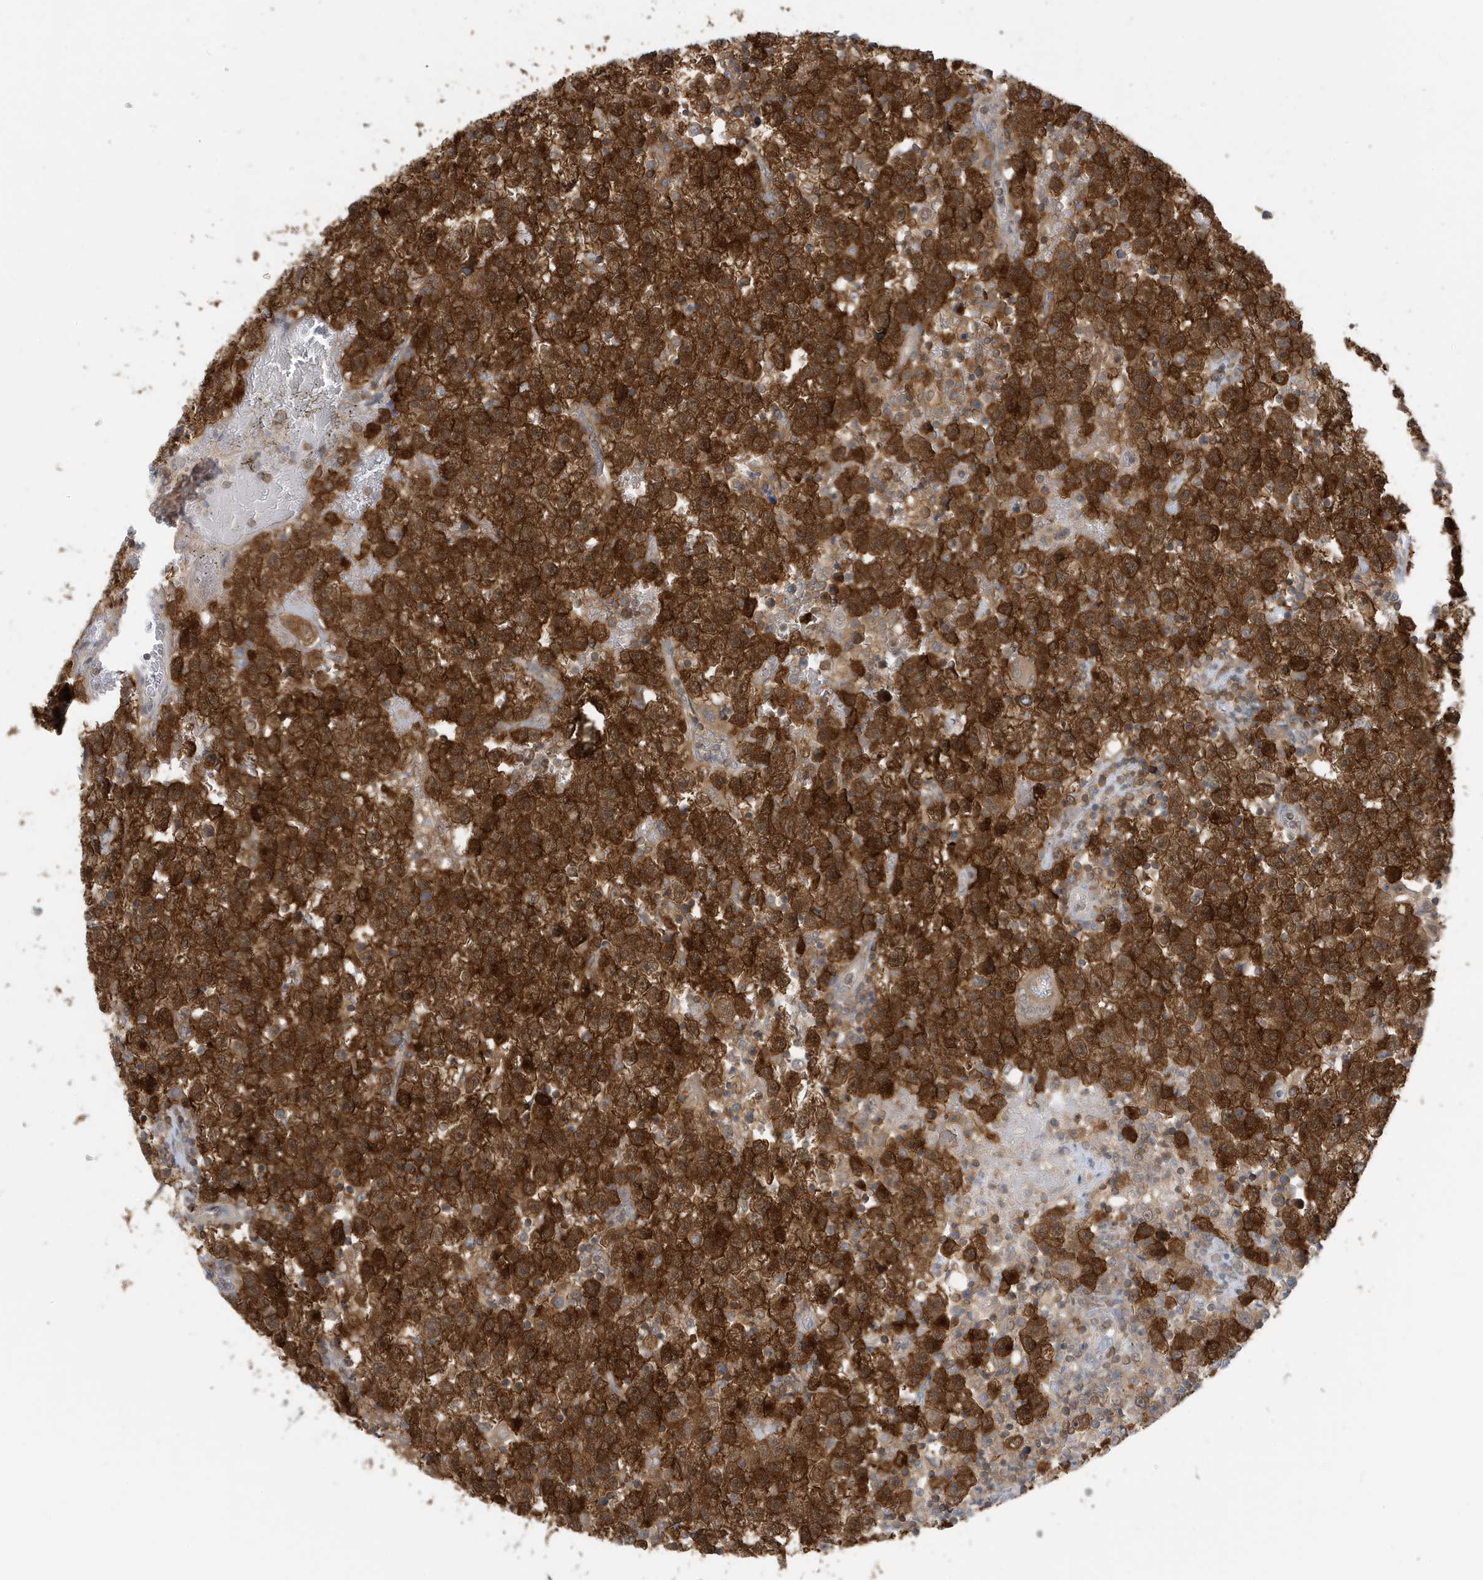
{"staining": {"intensity": "strong", "quantity": ">75%", "location": "cytoplasmic/membranous"}, "tissue": "testis cancer", "cell_type": "Tumor cells", "image_type": "cancer", "snomed": [{"axis": "morphology", "description": "Seminoma, NOS"}, {"axis": "topography", "description": "Testis"}], "caption": "This is an image of IHC staining of seminoma (testis), which shows strong expression in the cytoplasmic/membranous of tumor cells.", "gene": "OGA", "patient": {"sex": "male", "age": 22}}